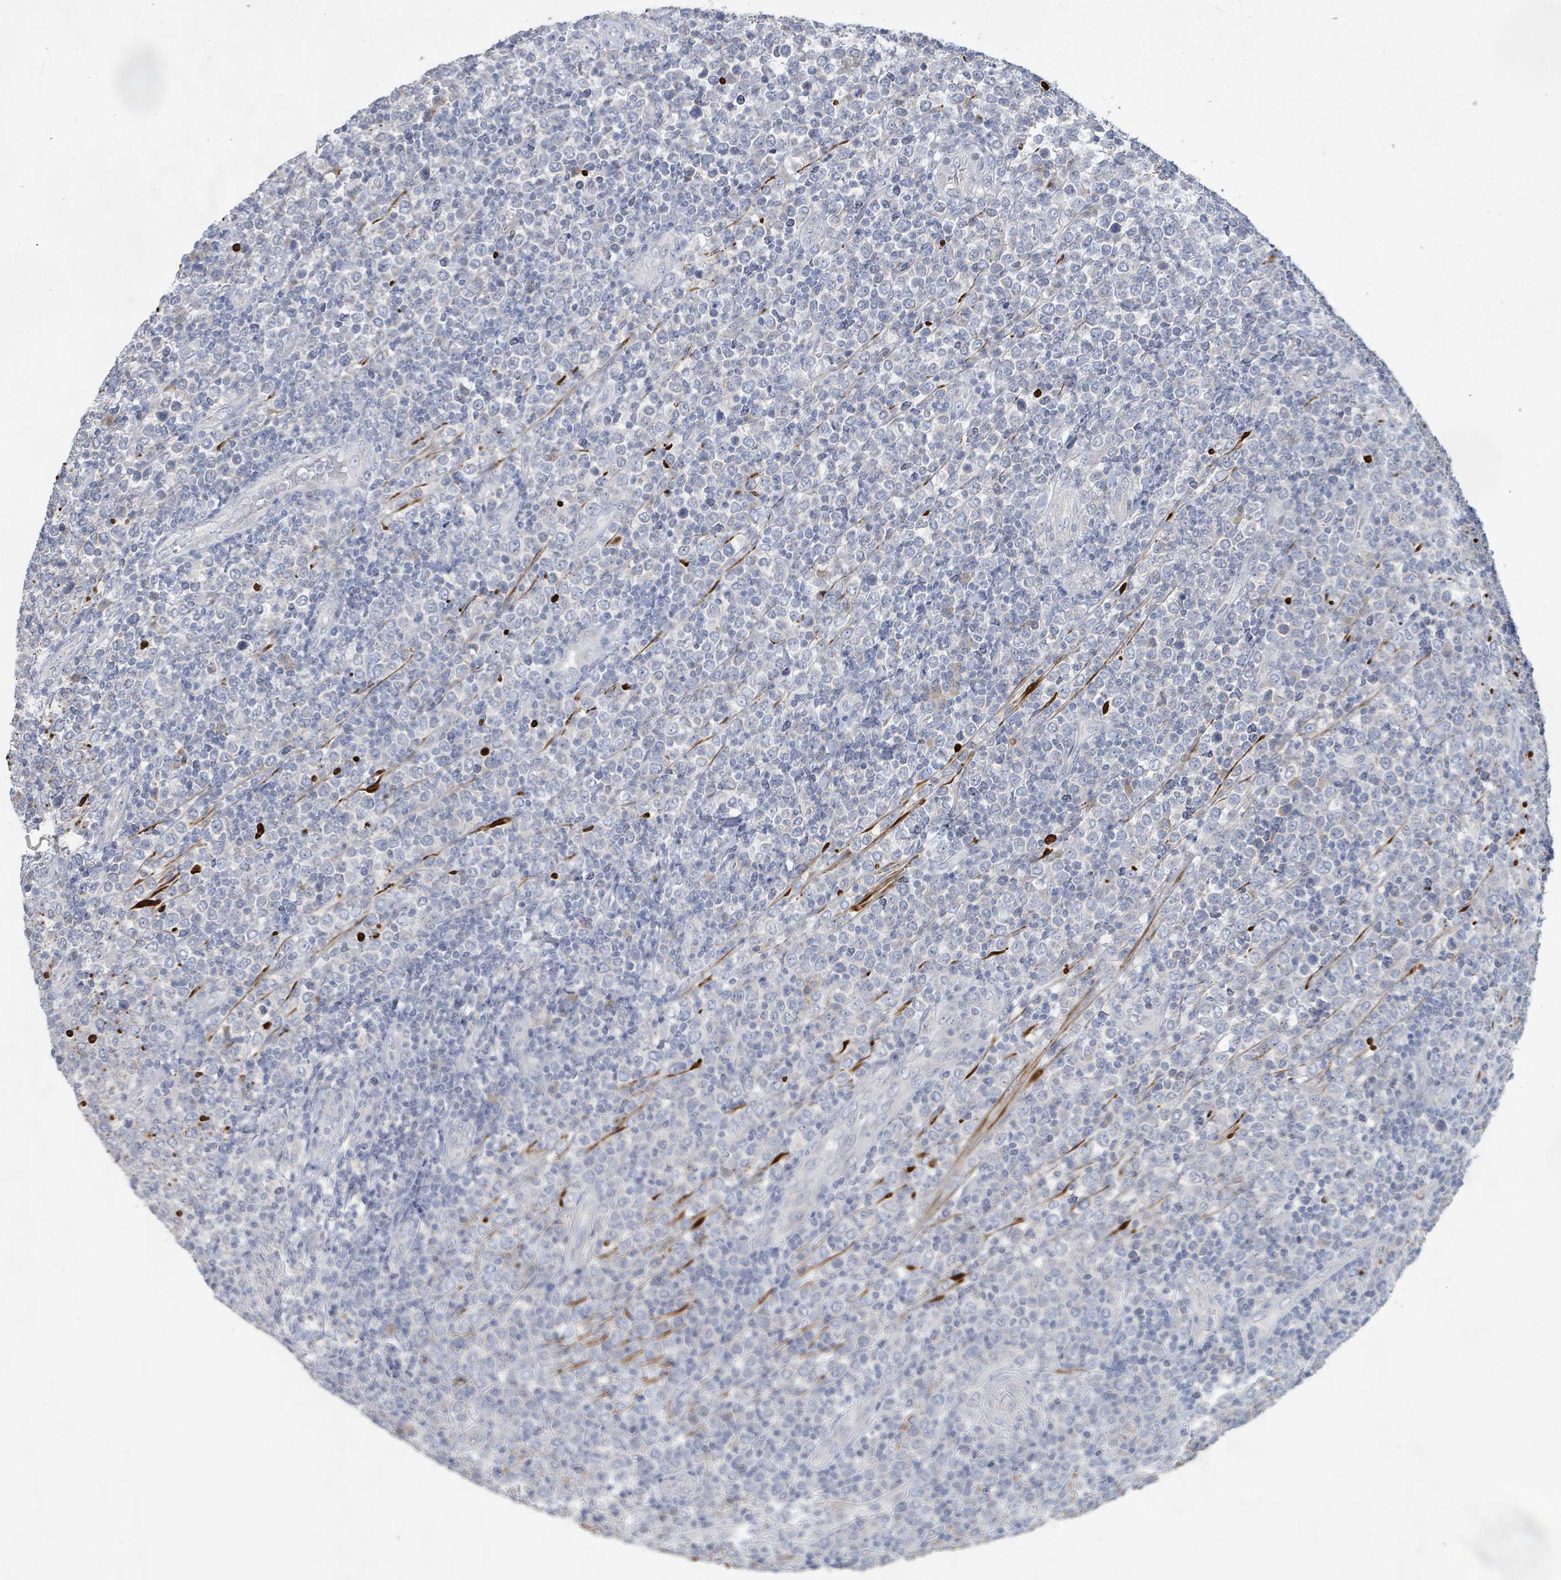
{"staining": {"intensity": "negative", "quantity": "none", "location": "none"}, "tissue": "lymphoma", "cell_type": "Tumor cells", "image_type": "cancer", "snomed": [{"axis": "morphology", "description": "Malignant lymphoma, non-Hodgkin's type, High grade"}, {"axis": "topography", "description": "Soft tissue"}], "caption": "High power microscopy histopathology image of an IHC image of malignant lymphoma, non-Hodgkin's type (high-grade), revealing no significant expression in tumor cells.", "gene": "KCNS2", "patient": {"sex": "female", "age": 56}}